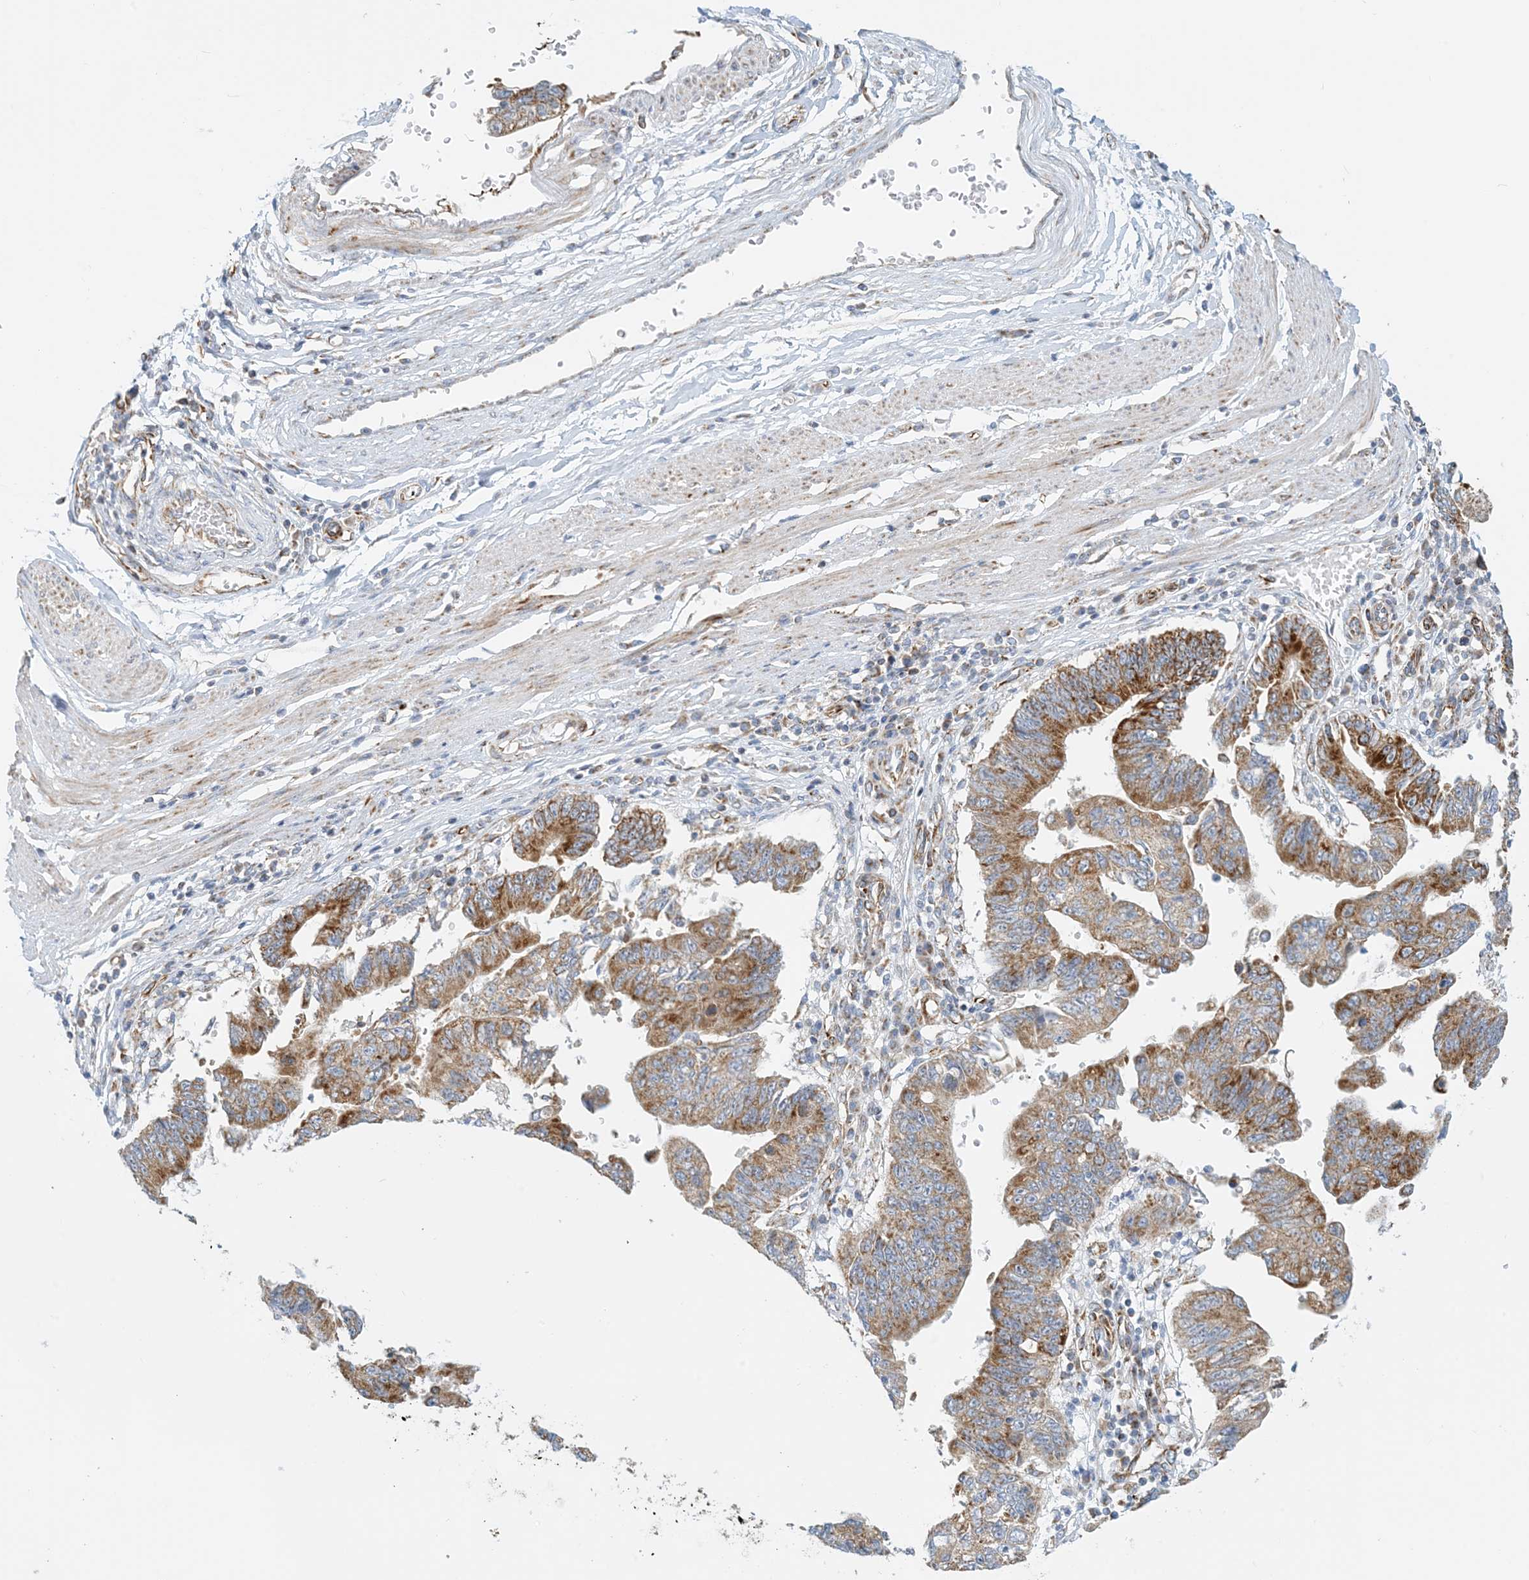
{"staining": {"intensity": "strong", "quantity": "25%-75%", "location": "cytoplasmic/membranous"}, "tissue": "stomach cancer", "cell_type": "Tumor cells", "image_type": "cancer", "snomed": [{"axis": "morphology", "description": "Adenocarcinoma, NOS"}, {"axis": "topography", "description": "Stomach"}], "caption": "Protein analysis of stomach cancer tissue exhibits strong cytoplasmic/membranous expression in about 25%-75% of tumor cells.", "gene": "COA3", "patient": {"sex": "male", "age": 59}}